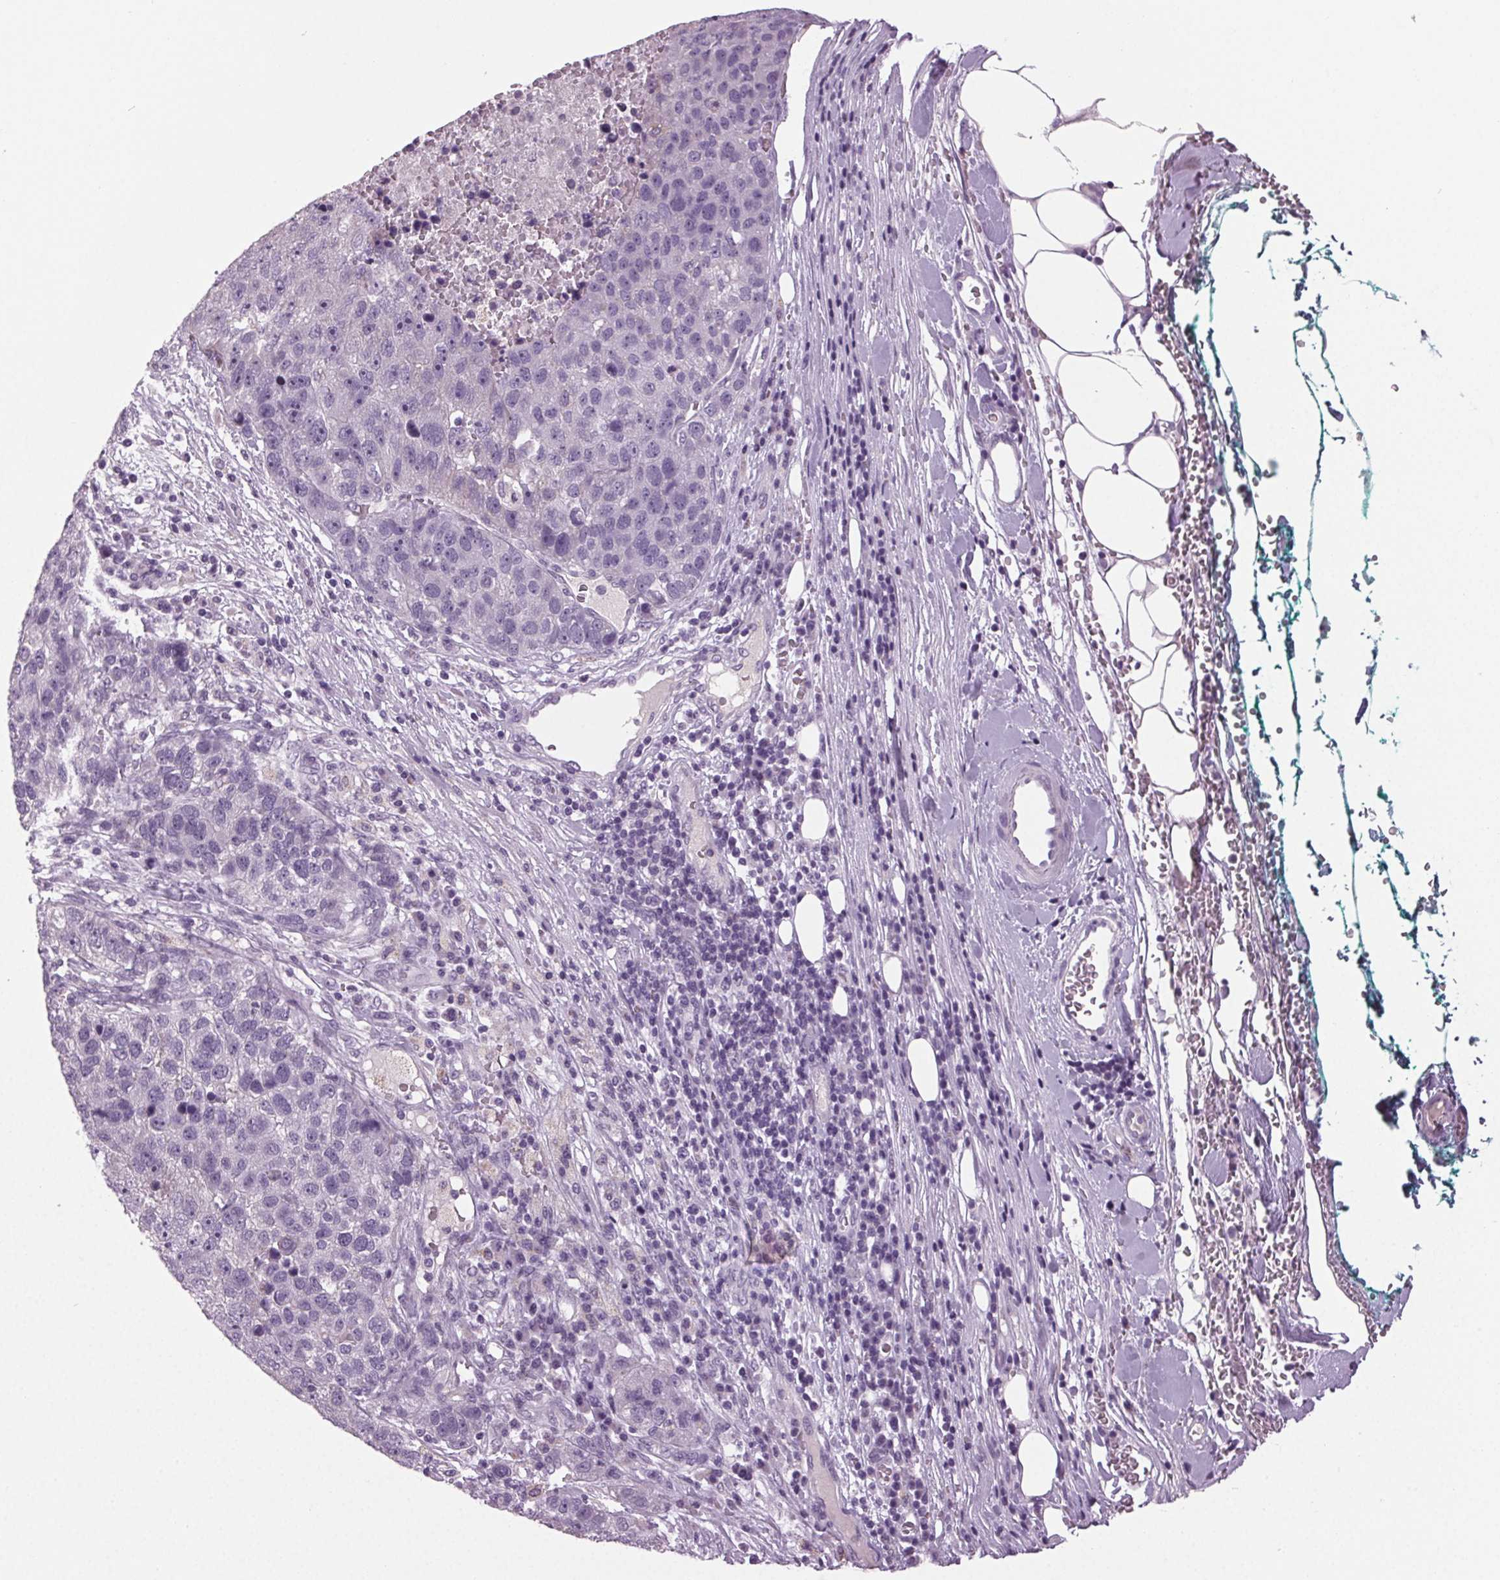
{"staining": {"intensity": "negative", "quantity": "none", "location": "none"}, "tissue": "pancreatic cancer", "cell_type": "Tumor cells", "image_type": "cancer", "snomed": [{"axis": "morphology", "description": "Adenocarcinoma, NOS"}, {"axis": "topography", "description": "Pancreas"}], "caption": "Human pancreatic cancer stained for a protein using immunohistochemistry (IHC) shows no expression in tumor cells.", "gene": "DNAH12", "patient": {"sex": "female", "age": 61}}